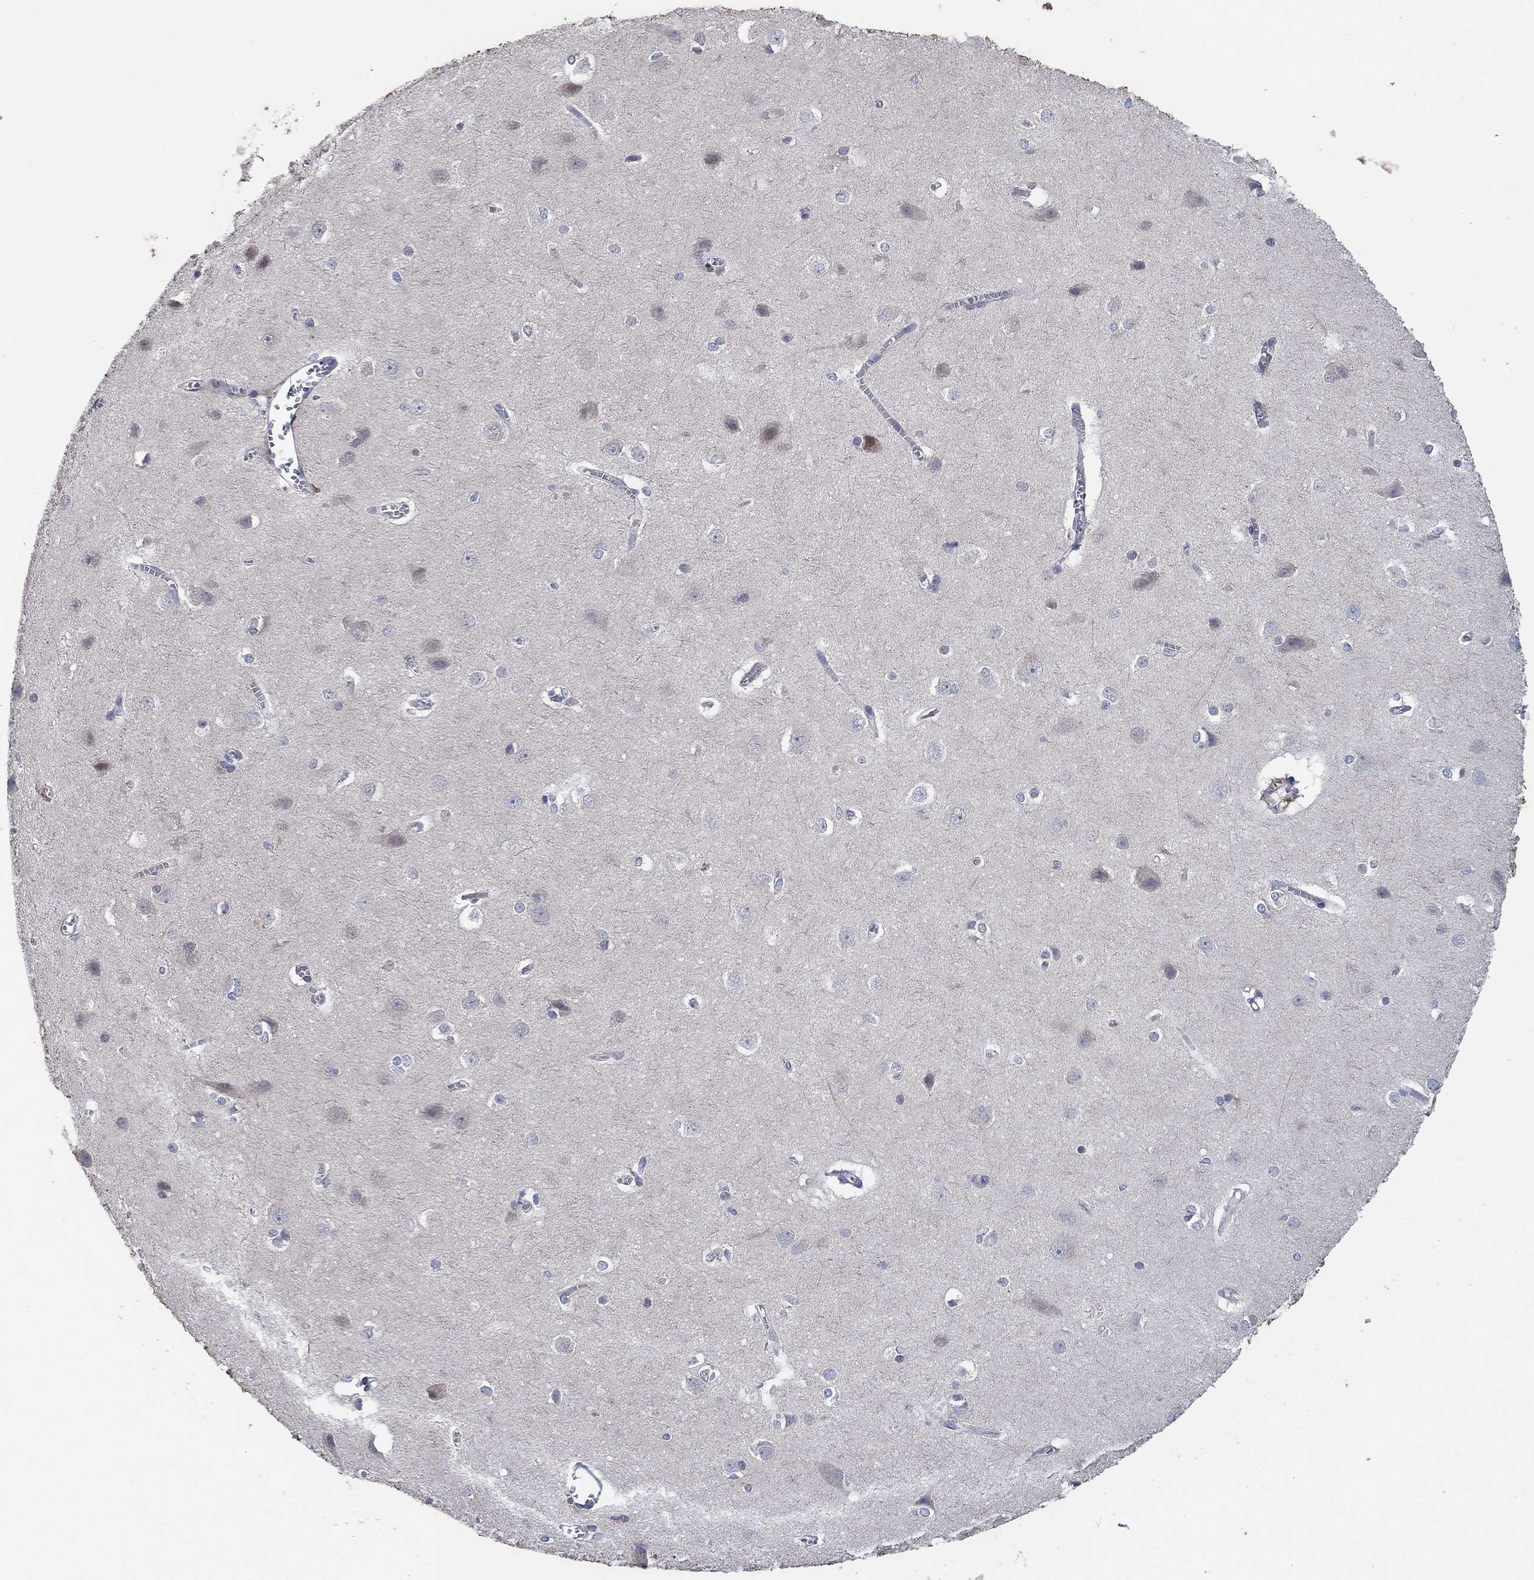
{"staining": {"intensity": "negative", "quantity": "none", "location": "none"}, "tissue": "cerebral cortex", "cell_type": "Endothelial cells", "image_type": "normal", "snomed": [{"axis": "morphology", "description": "Normal tissue, NOS"}, {"axis": "topography", "description": "Cerebral cortex"}], "caption": "The micrograph shows no staining of endothelial cells in unremarkable cerebral cortex. (DAB (3,3'-diaminobenzidine) immunohistochemistry (IHC) visualized using brightfield microscopy, high magnification).", "gene": "SDC1", "patient": {"sex": "male", "age": 37}}